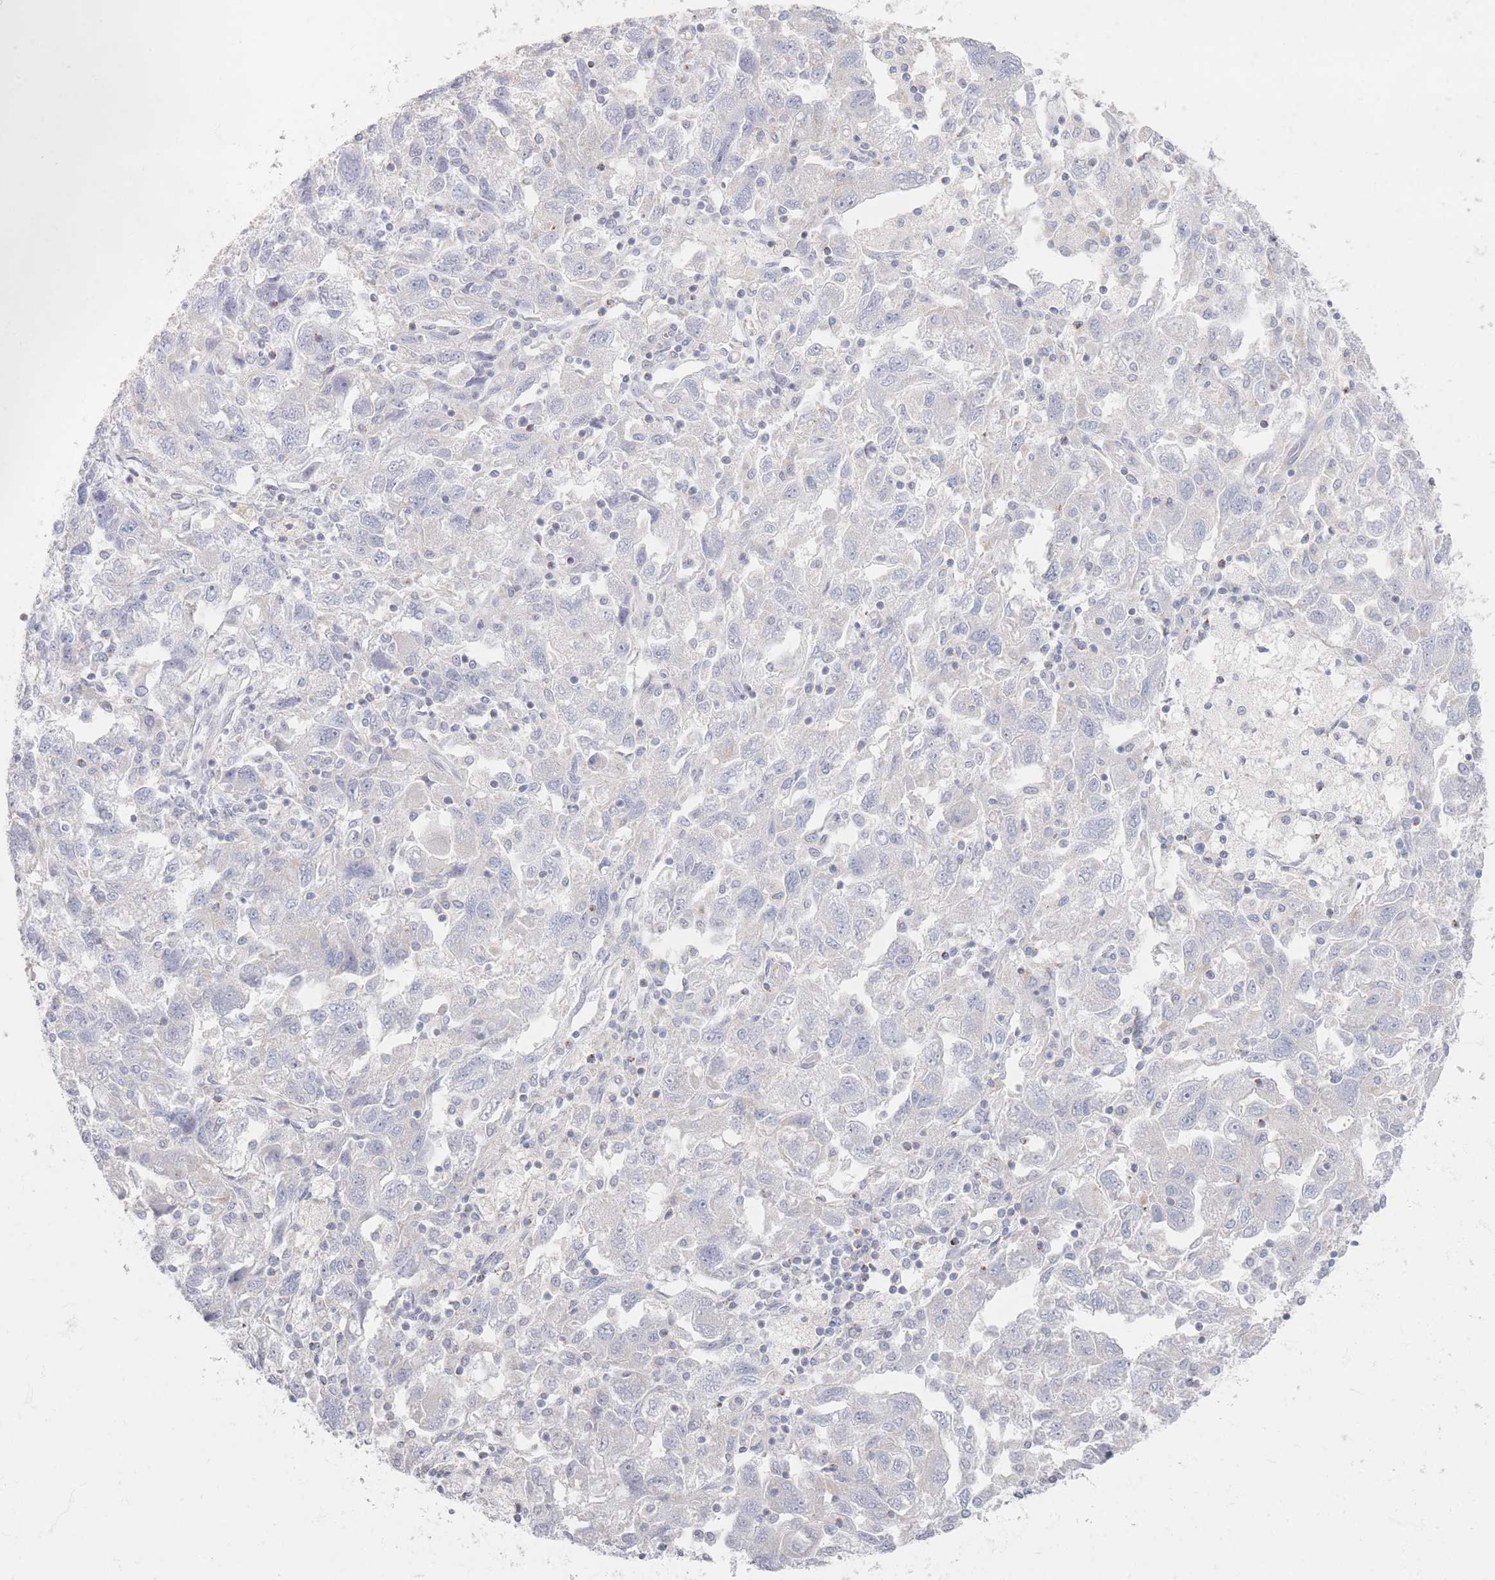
{"staining": {"intensity": "negative", "quantity": "none", "location": "none"}, "tissue": "ovarian cancer", "cell_type": "Tumor cells", "image_type": "cancer", "snomed": [{"axis": "morphology", "description": "Carcinoma, NOS"}, {"axis": "morphology", "description": "Cystadenocarcinoma, serous, NOS"}, {"axis": "topography", "description": "Ovary"}], "caption": "A histopathology image of human ovarian serous cystadenocarcinoma is negative for staining in tumor cells.", "gene": "SLC2A11", "patient": {"sex": "female", "age": 69}}